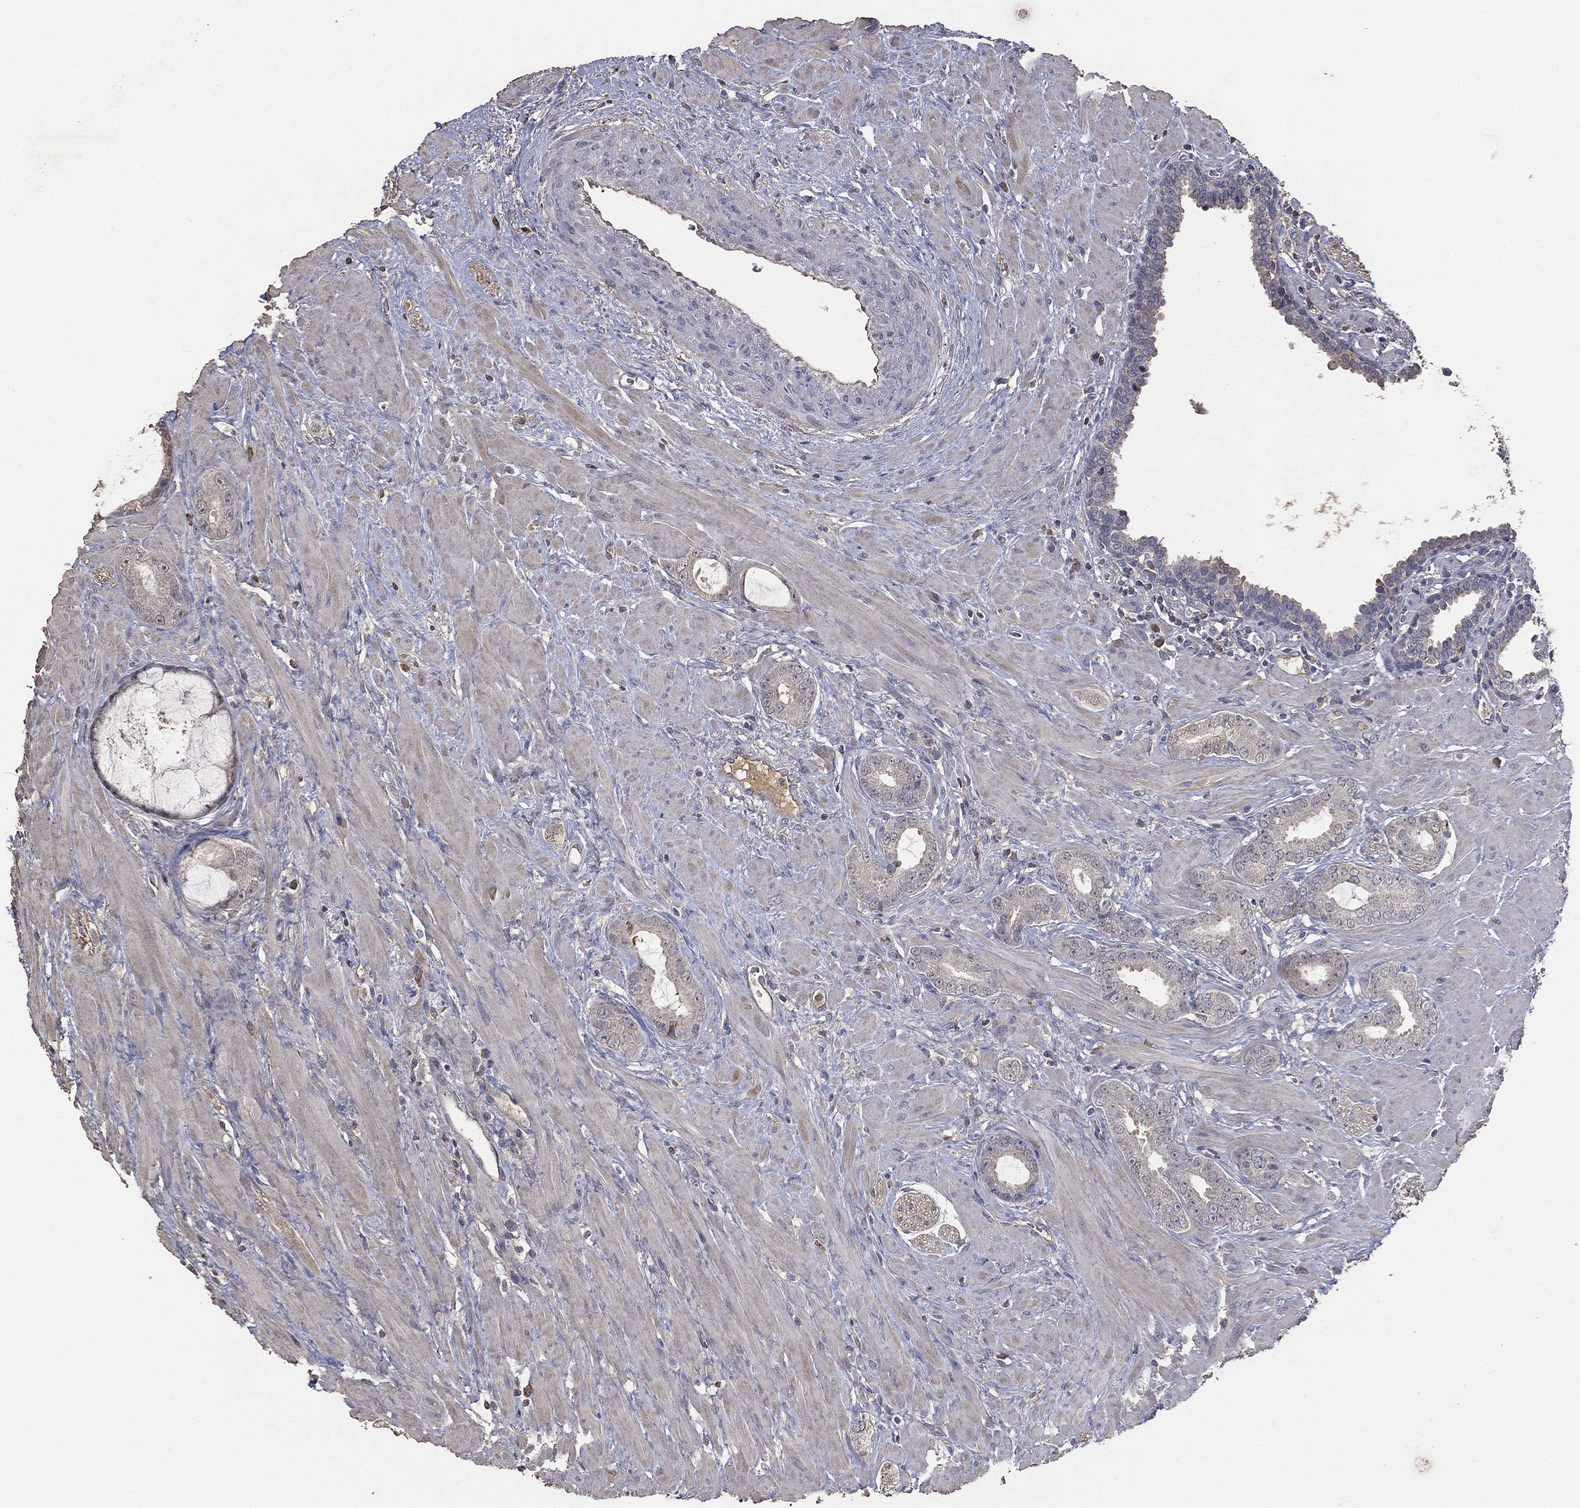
{"staining": {"intensity": "negative", "quantity": "none", "location": "none"}, "tissue": "prostate cancer", "cell_type": "Tumor cells", "image_type": "cancer", "snomed": [{"axis": "morphology", "description": "Adenocarcinoma, Low grade"}, {"axis": "topography", "description": "Prostate"}], "caption": "The immunohistochemistry (IHC) image has no significant expression in tumor cells of prostate adenocarcinoma (low-grade) tissue.", "gene": "SNAP25", "patient": {"sex": "male", "age": 68}}